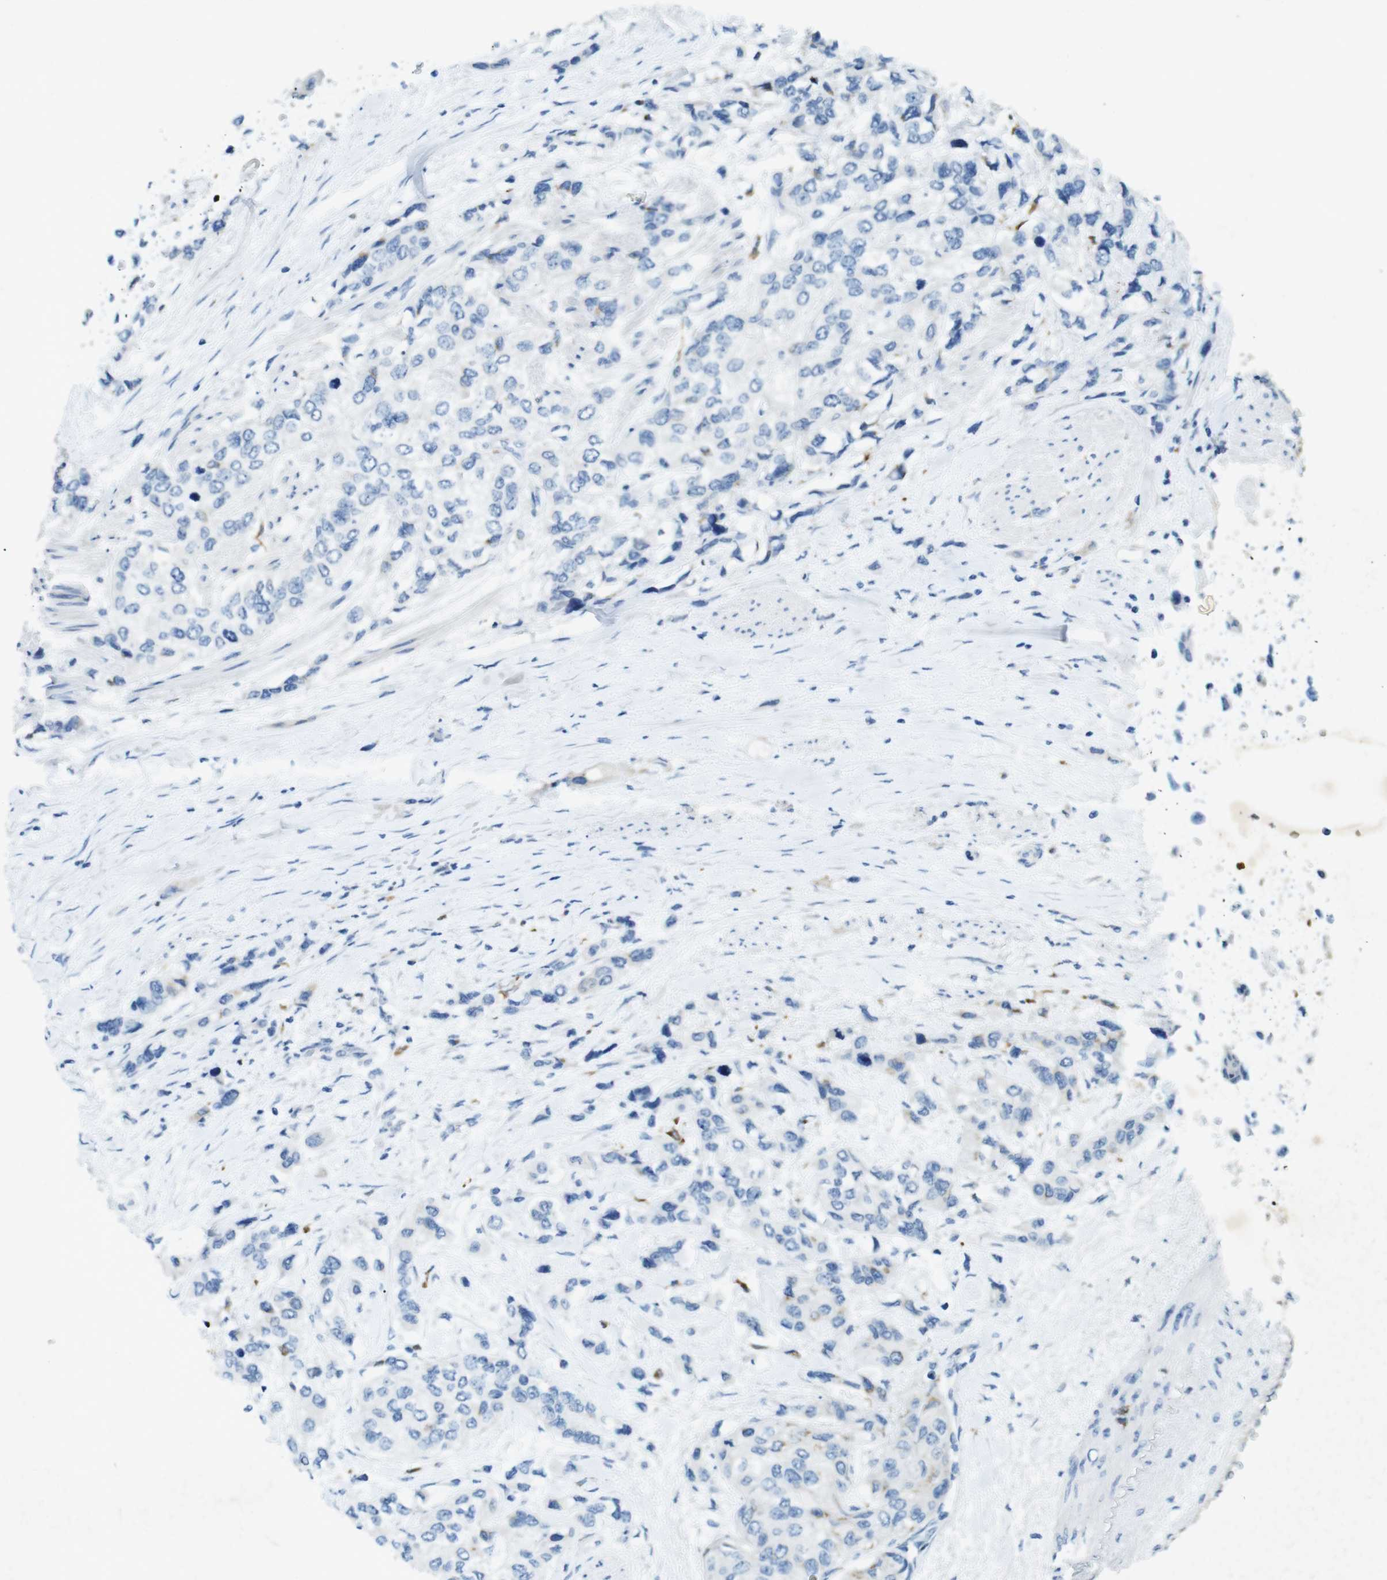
{"staining": {"intensity": "negative", "quantity": "none", "location": "none"}, "tissue": "urothelial cancer", "cell_type": "Tumor cells", "image_type": "cancer", "snomed": [{"axis": "morphology", "description": "Urothelial carcinoma, High grade"}, {"axis": "topography", "description": "Urinary bladder"}], "caption": "Immunohistochemistry photomicrograph of neoplastic tissue: urothelial cancer stained with DAB (3,3'-diaminobenzidine) demonstrates no significant protein expression in tumor cells. Brightfield microscopy of IHC stained with DAB (brown) and hematoxylin (blue), captured at high magnification.", "gene": "CD320", "patient": {"sex": "female", "age": 56}}